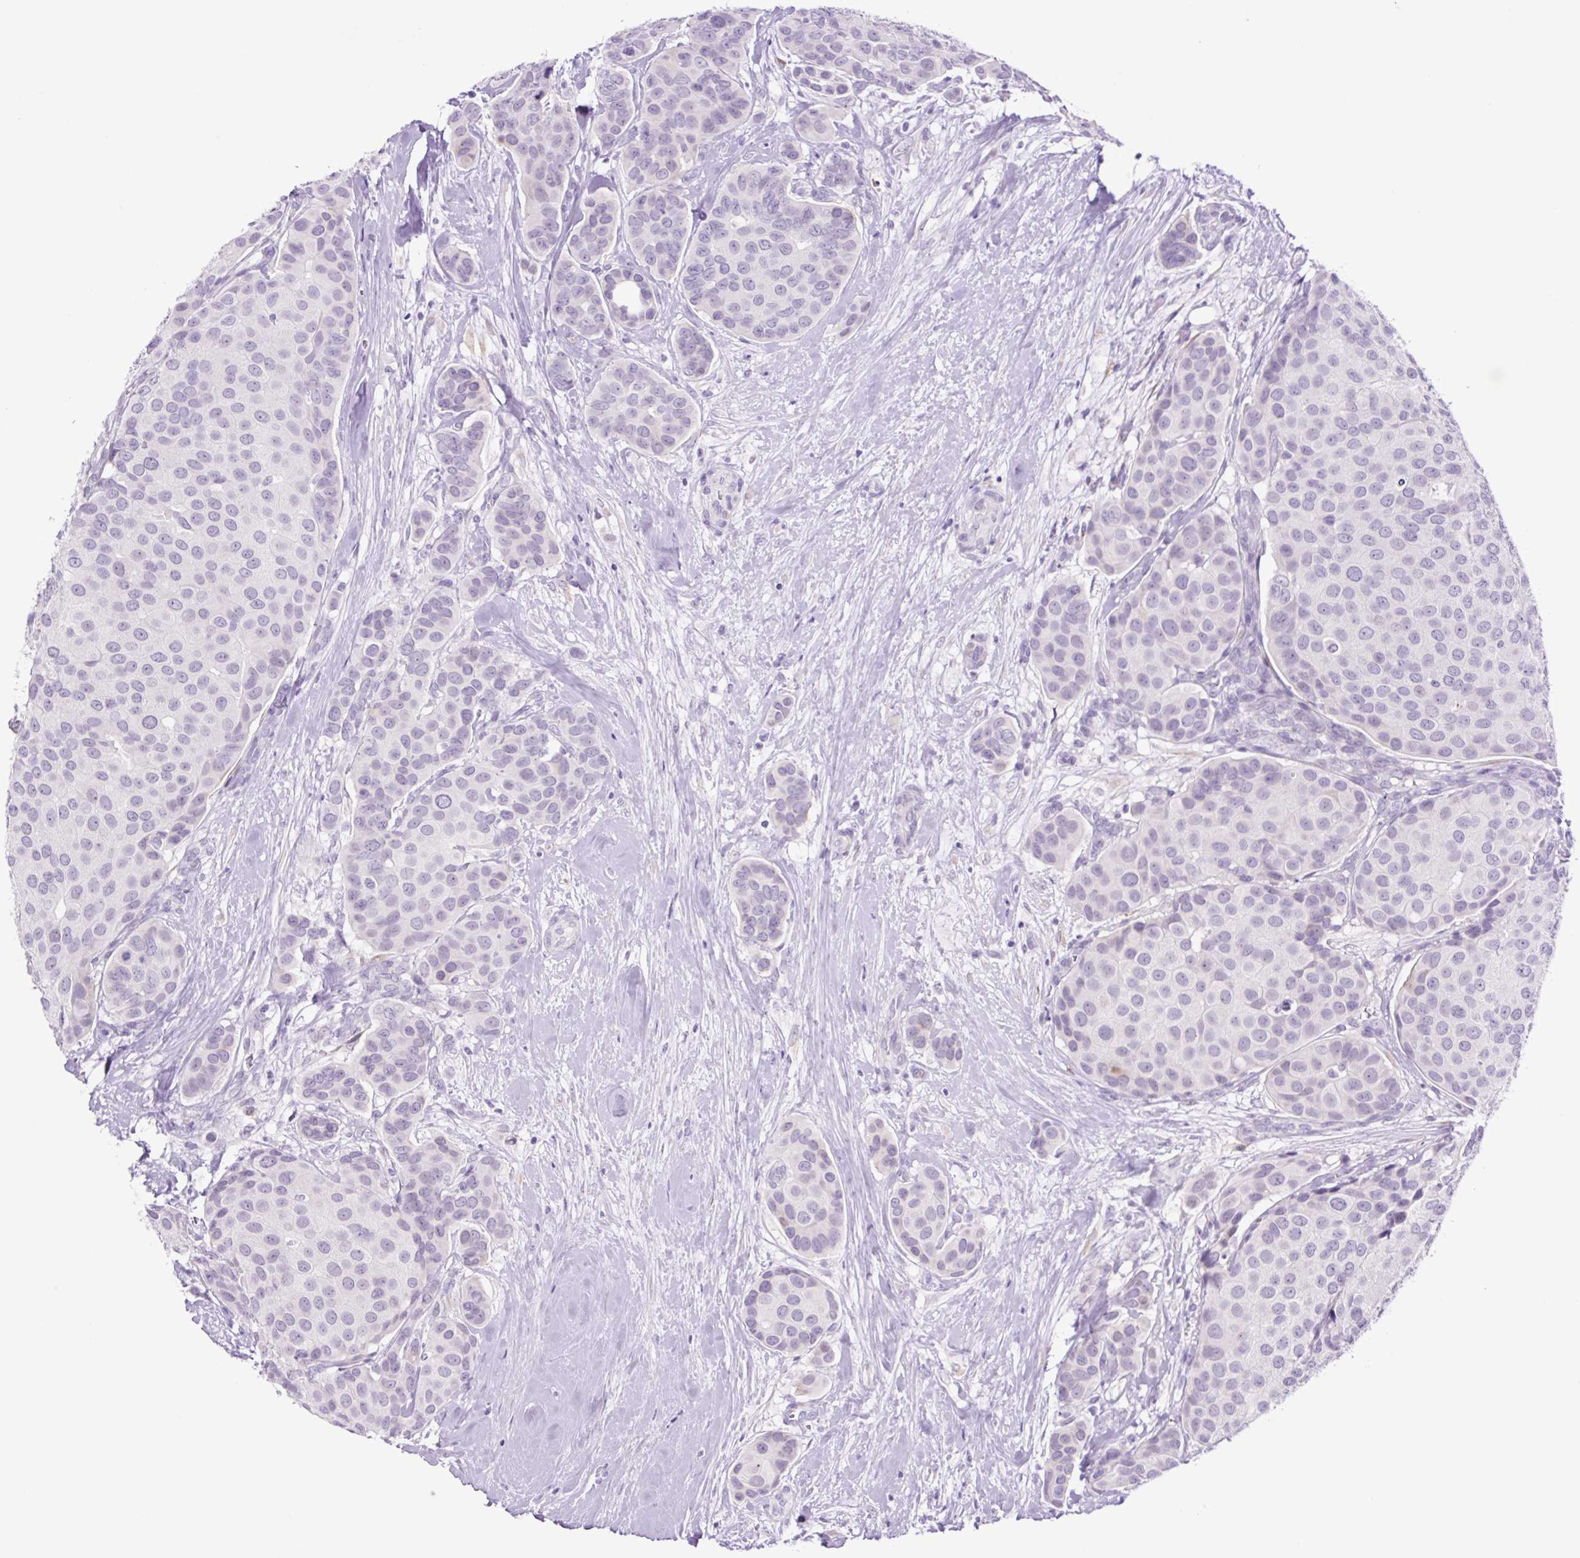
{"staining": {"intensity": "negative", "quantity": "none", "location": "none"}, "tissue": "breast cancer", "cell_type": "Tumor cells", "image_type": "cancer", "snomed": [{"axis": "morphology", "description": "Duct carcinoma"}, {"axis": "topography", "description": "Breast"}], "caption": "Breast cancer (invasive ductal carcinoma) stained for a protein using IHC displays no positivity tumor cells.", "gene": "MFSD3", "patient": {"sex": "female", "age": 70}}